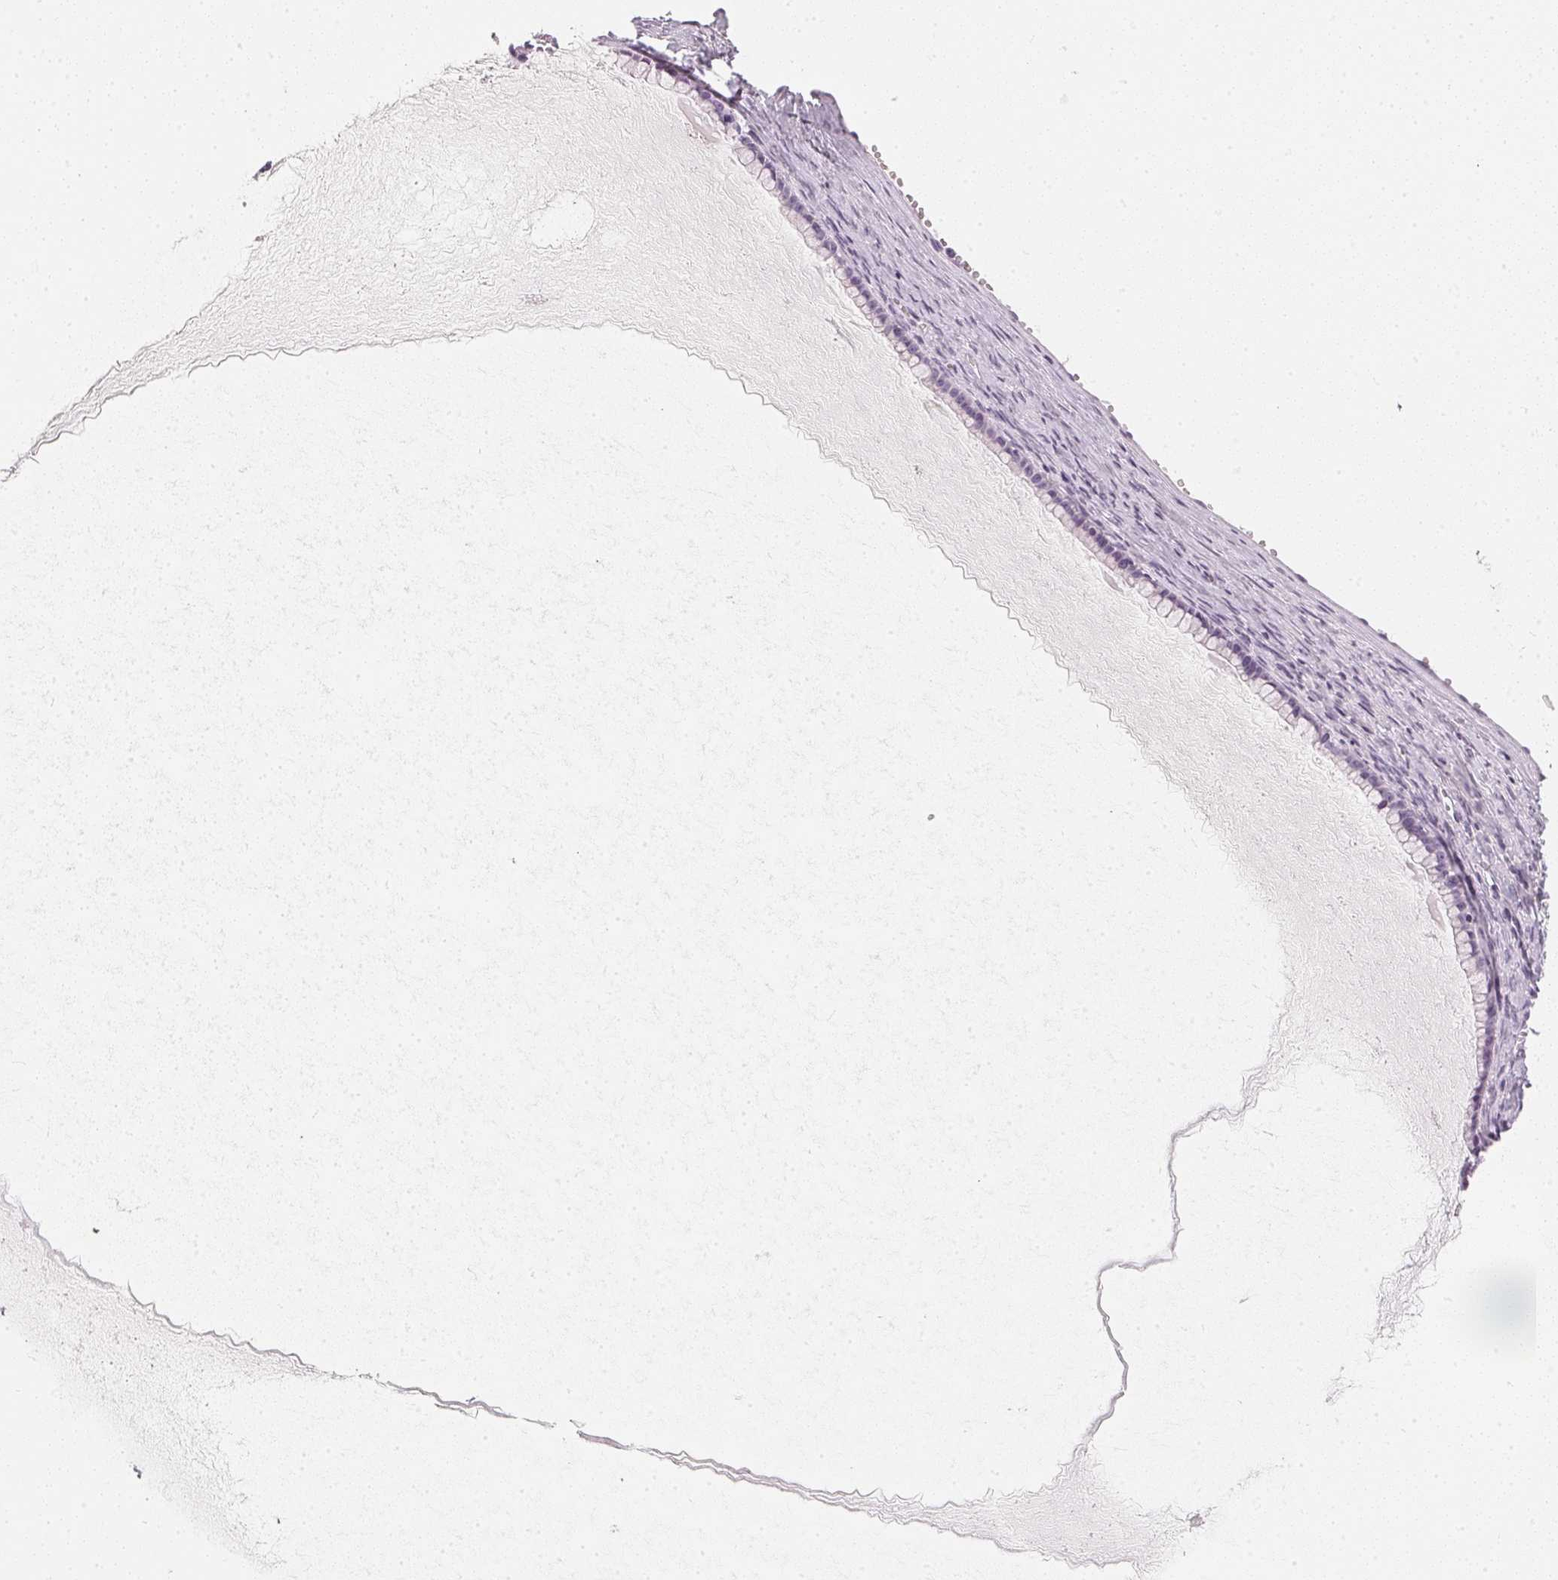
{"staining": {"intensity": "negative", "quantity": "none", "location": "none"}, "tissue": "ovarian cancer", "cell_type": "Tumor cells", "image_type": "cancer", "snomed": [{"axis": "morphology", "description": "Cystadenocarcinoma, mucinous, NOS"}, {"axis": "topography", "description": "Ovary"}], "caption": "DAB immunohistochemical staining of human ovarian cancer displays no significant expression in tumor cells. (Immunohistochemistry, brightfield microscopy, high magnification).", "gene": "CHST4", "patient": {"sex": "female", "age": 41}}